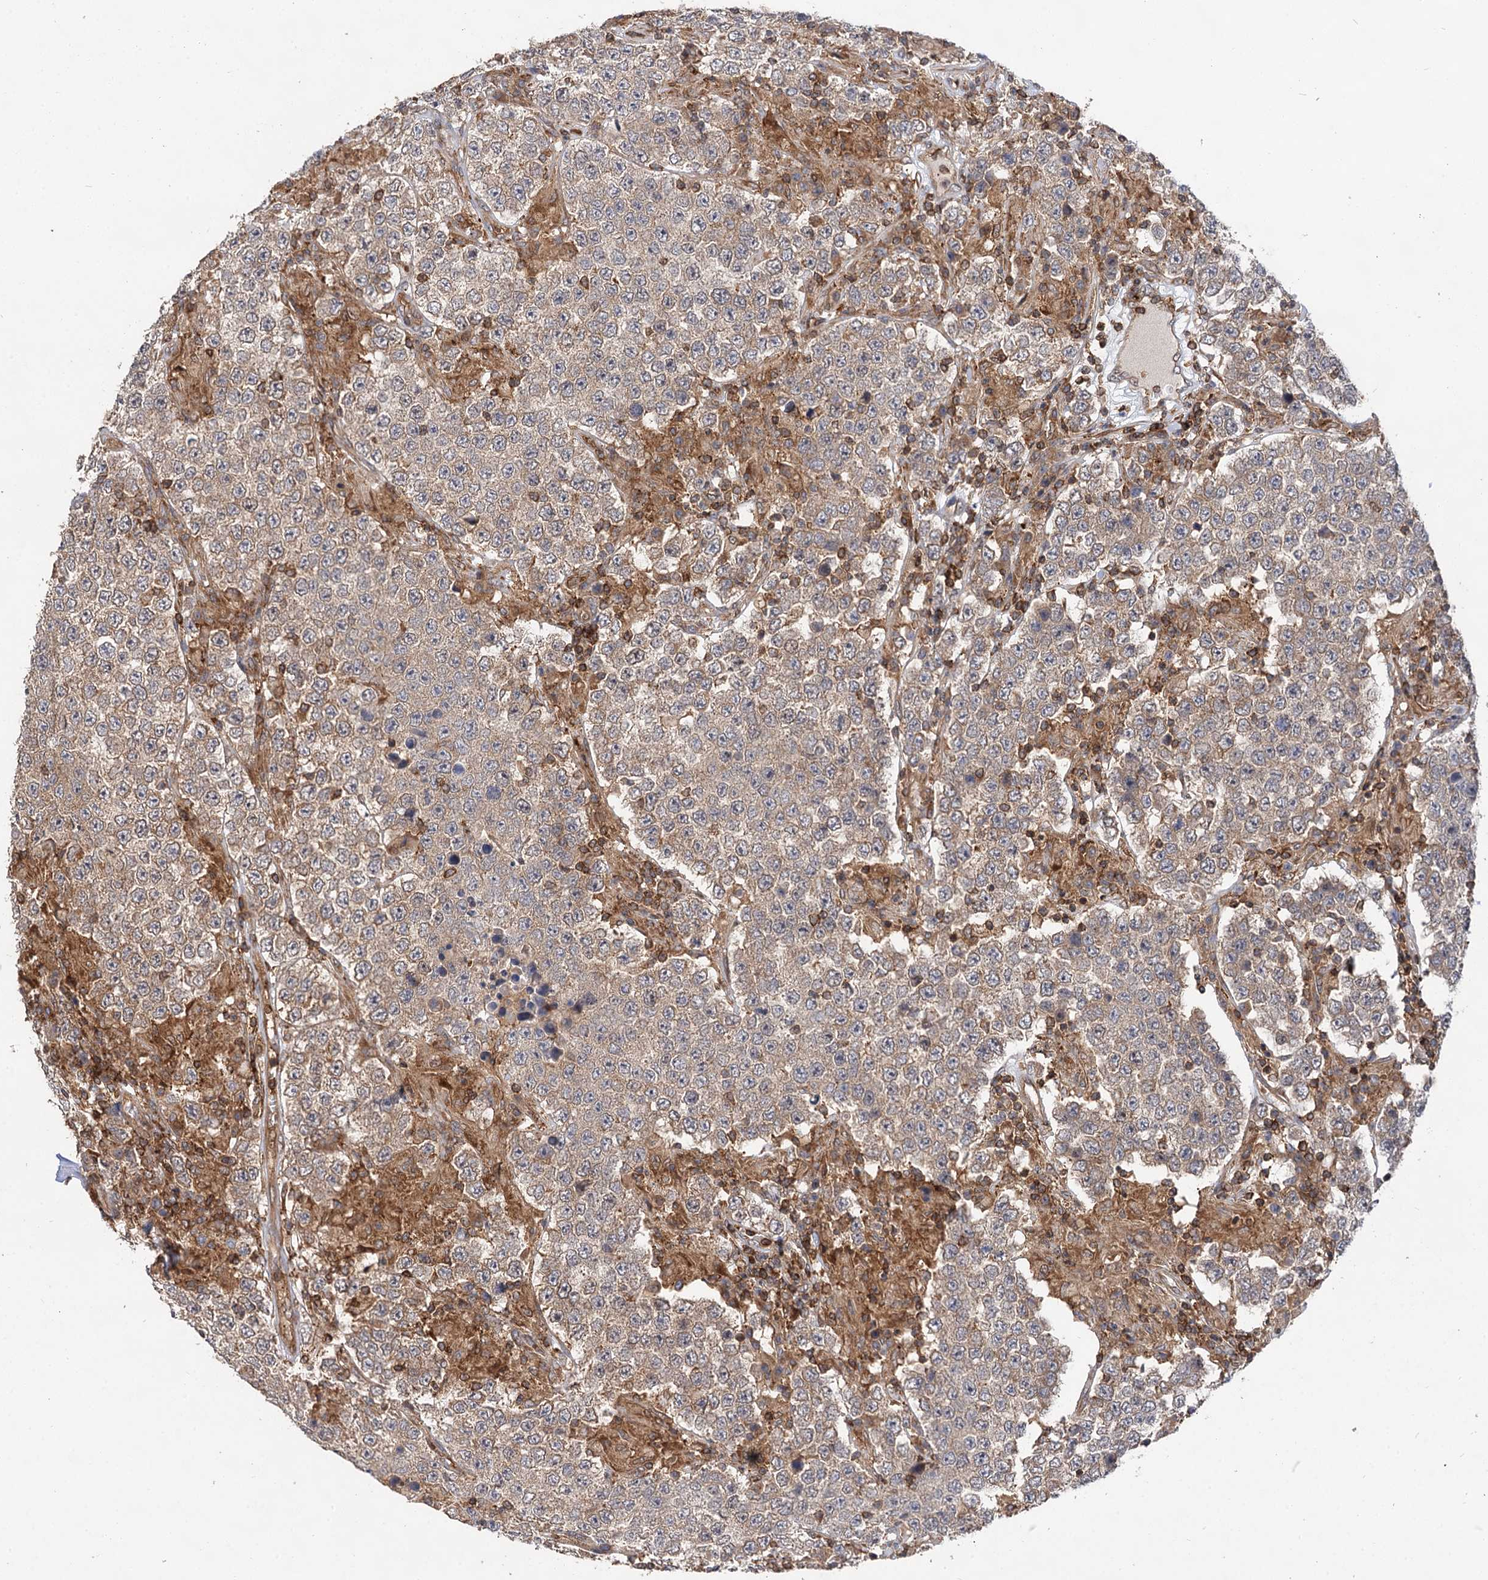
{"staining": {"intensity": "weak", "quantity": "25%-75%", "location": "cytoplasmic/membranous"}, "tissue": "testis cancer", "cell_type": "Tumor cells", "image_type": "cancer", "snomed": [{"axis": "morphology", "description": "Normal tissue, NOS"}, {"axis": "morphology", "description": "Urothelial carcinoma, High grade"}, {"axis": "morphology", "description": "Seminoma, NOS"}, {"axis": "morphology", "description": "Carcinoma, Embryonal, NOS"}, {"axis": "topography", "description": "Urinary bladder"}, {"axis": "topography", "description": "Testis"}], "caption": "An image showing weak cytoplasmic/membranous positivity in approximately 25%-75% of tumor cells in seminoma (testis), as visualized by brown immunohistochemical staining.", "gene": "PACS1", "patient": {"sex": "male", "age": 41}}